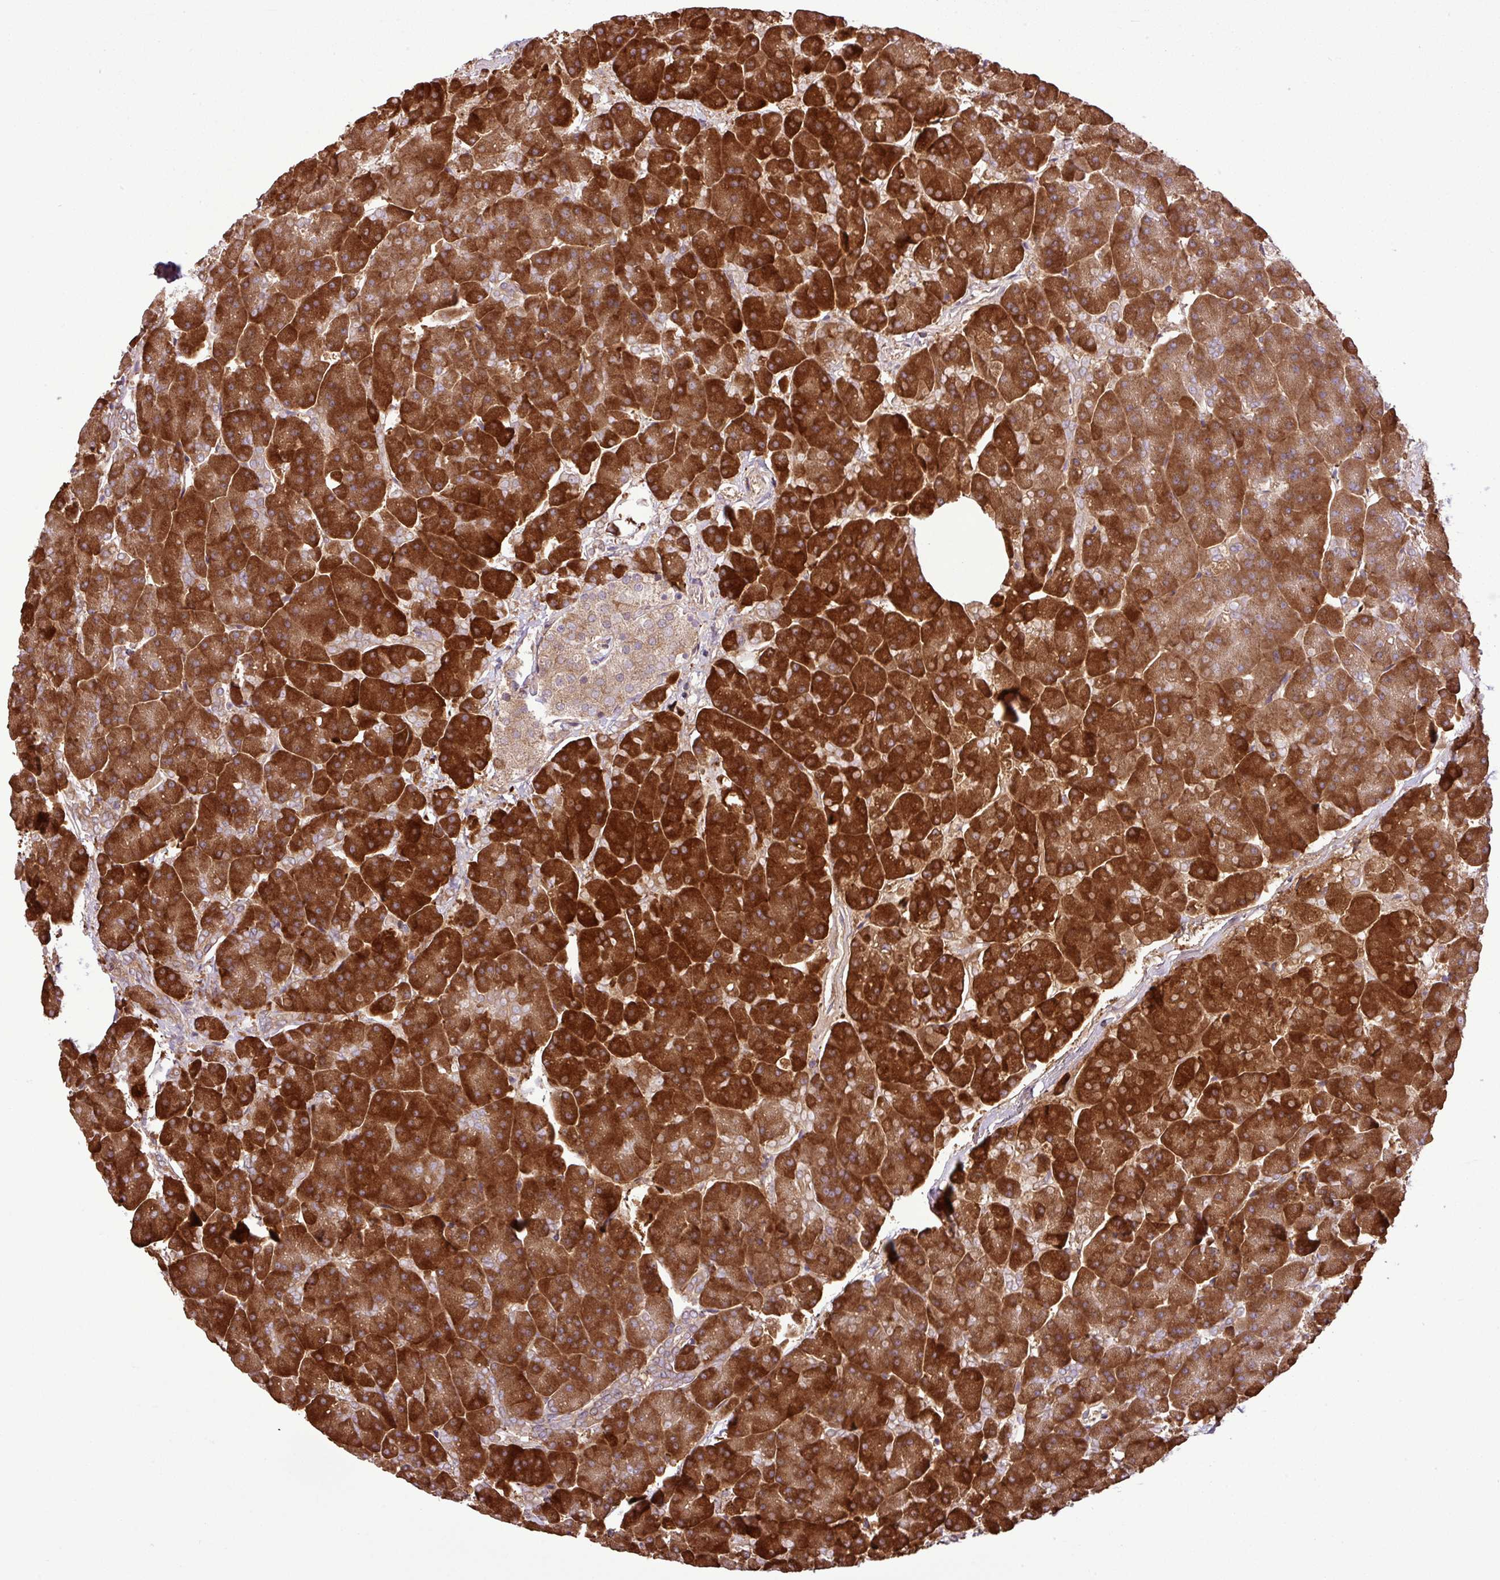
{"staining": {"intensity": "strong", "quantity": ">75%", "location": "cytoplasmic/membranous"}, "tissue": "pancreas", "cell_type": "Exocrine glandular cells", "image_type": "normal", "snomed": [{"axis": "morphology", "description": "Normal tissue, NOS"}, {"axis": "topography", "description": "Pancreas"}, {"axis": "topography", "description": "Peripheral nerve tissue"}], "caption": "Immunohistochemical staining of benign human pancreas demonstrates >75% levels of strong cytoplasmic/membranous protein staining in approximately >75% of exocrine glandular cells.", "gene": "DLGAP4", "patient": {"sex": "male", "age": 54}}